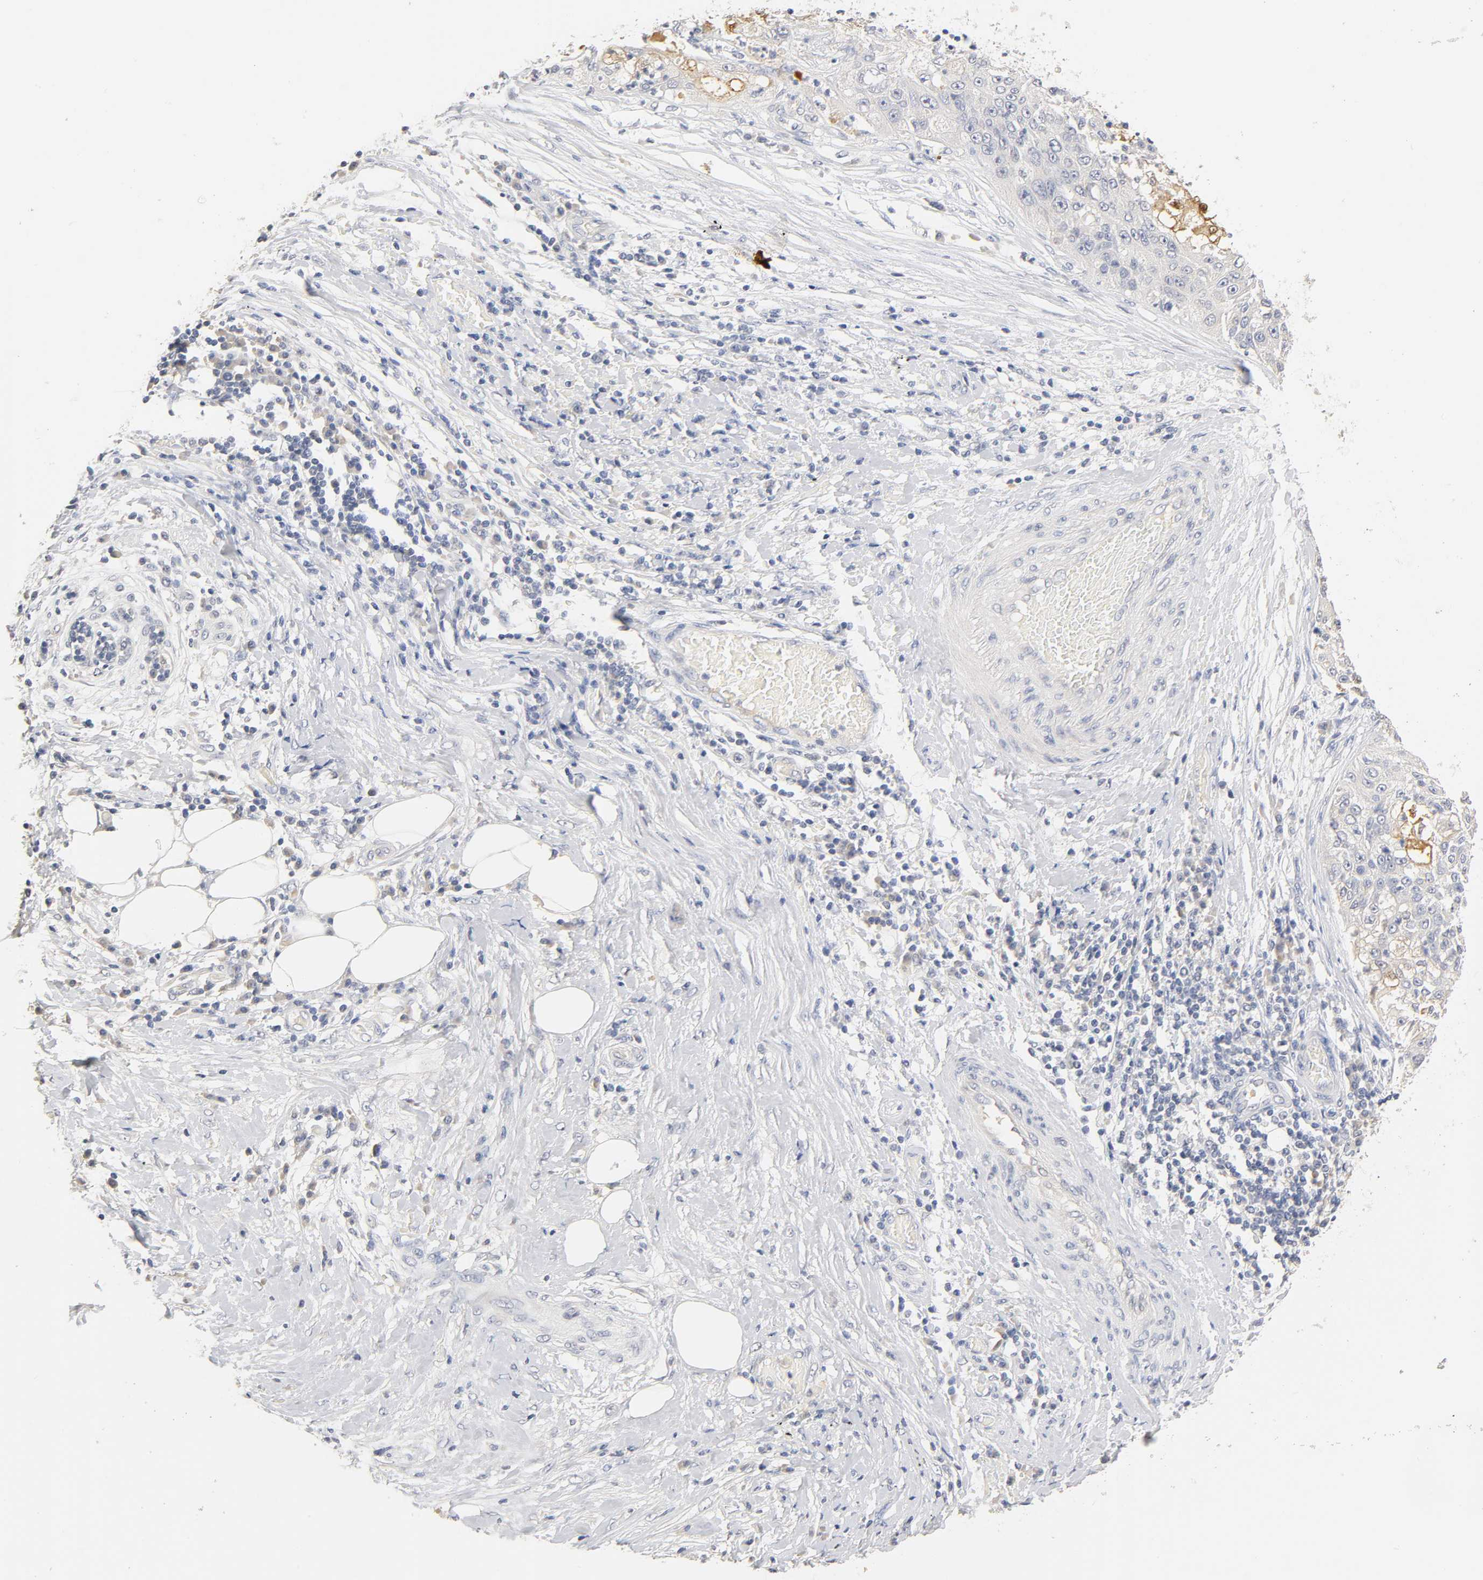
{"staining": {"intensity": "moderate", "quantity": "<25%", "location": "cytoplasmic/membranous"}, "tissue": "lung cancer", "cell_type": "Tumor cells", "image_type": "cancer", "snomed": [{"axis": "morphology", "description": "Inflammation, NOS"}, {"axis": "morphology", "description": "Squamous cell carcinoma, NOS"}, {"axis": "topography", "description": "Lymph node"}, {"axis": "topography", "description": "Soft tissue"}, {"axis": "topography", "description": "Lung"}], "caption": "Immunohistochemical staining of squamous cell carcinoma (lung) reveals moderate cytoplasmic/membranous protein expression in about <25% of tumor cells. The protein of interest is shown in brown color, while the nuclei are stained blue.", "gene": "OVOL1", "patient": {"sex": "male", "age": 66}}